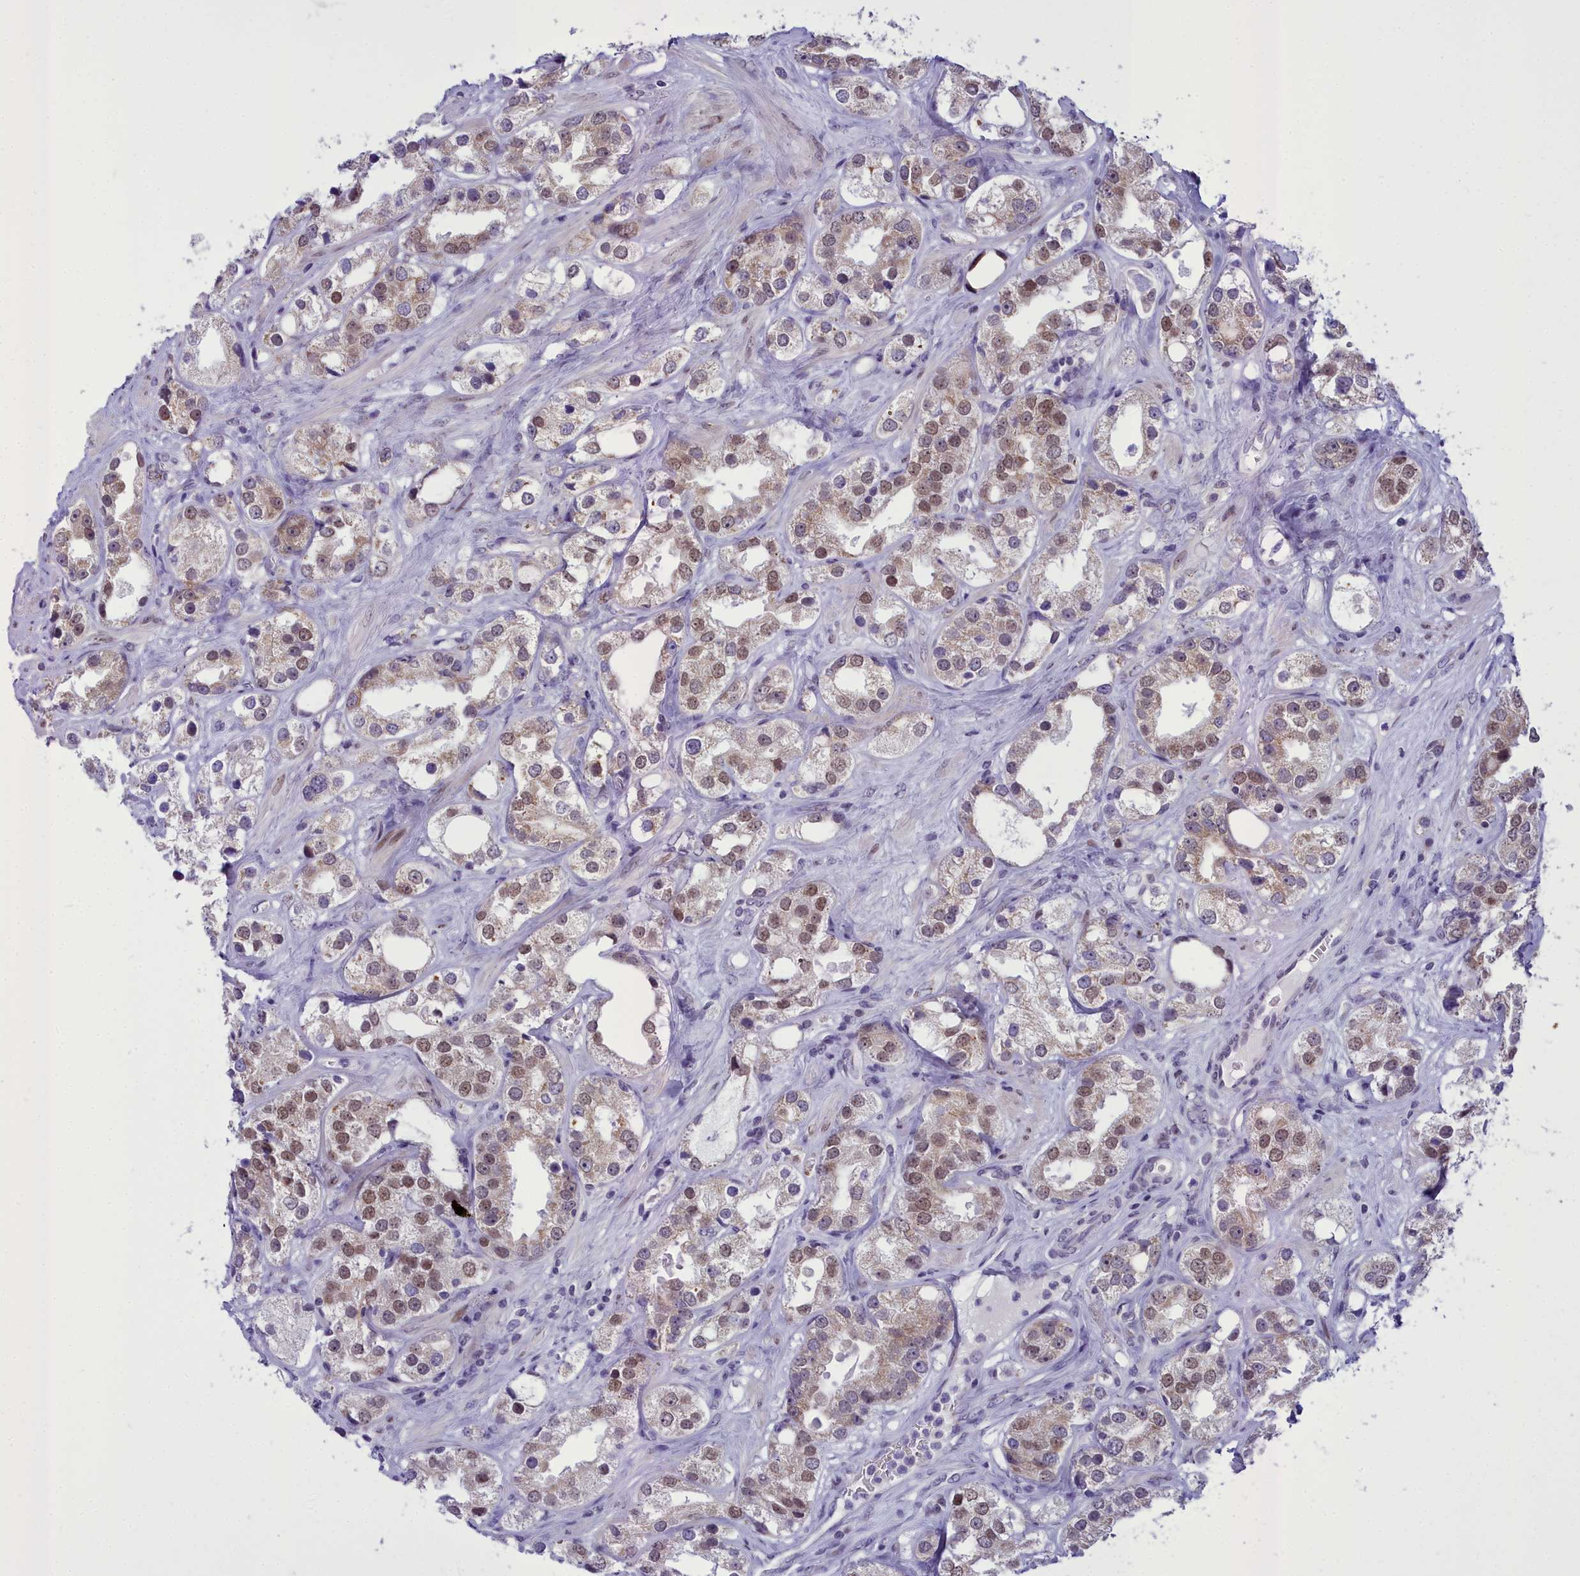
{"staining": {"intensity": "weak", "quantity": ">75%", "location": "cytoplasmic/membranous,nuclear"}, "tissue": "prostate cancer", "cell_type": "Tumor cells", "image_type": "cancer", "snomed": [{"axis": "morphology", "description": "Adenocarcinoma, NOS"}, {"axis": "topography", "description": "Prostate"}], "caption": "About >75% of tumor cells in adenocarcinoma (prostate) demonstrate weak cytoplasmic/membranous and nuclear protein staining as visualized by brown immunohistochemical staining.", "gene": "B9D2", "patient": {"sex": "male", "age": 79}}